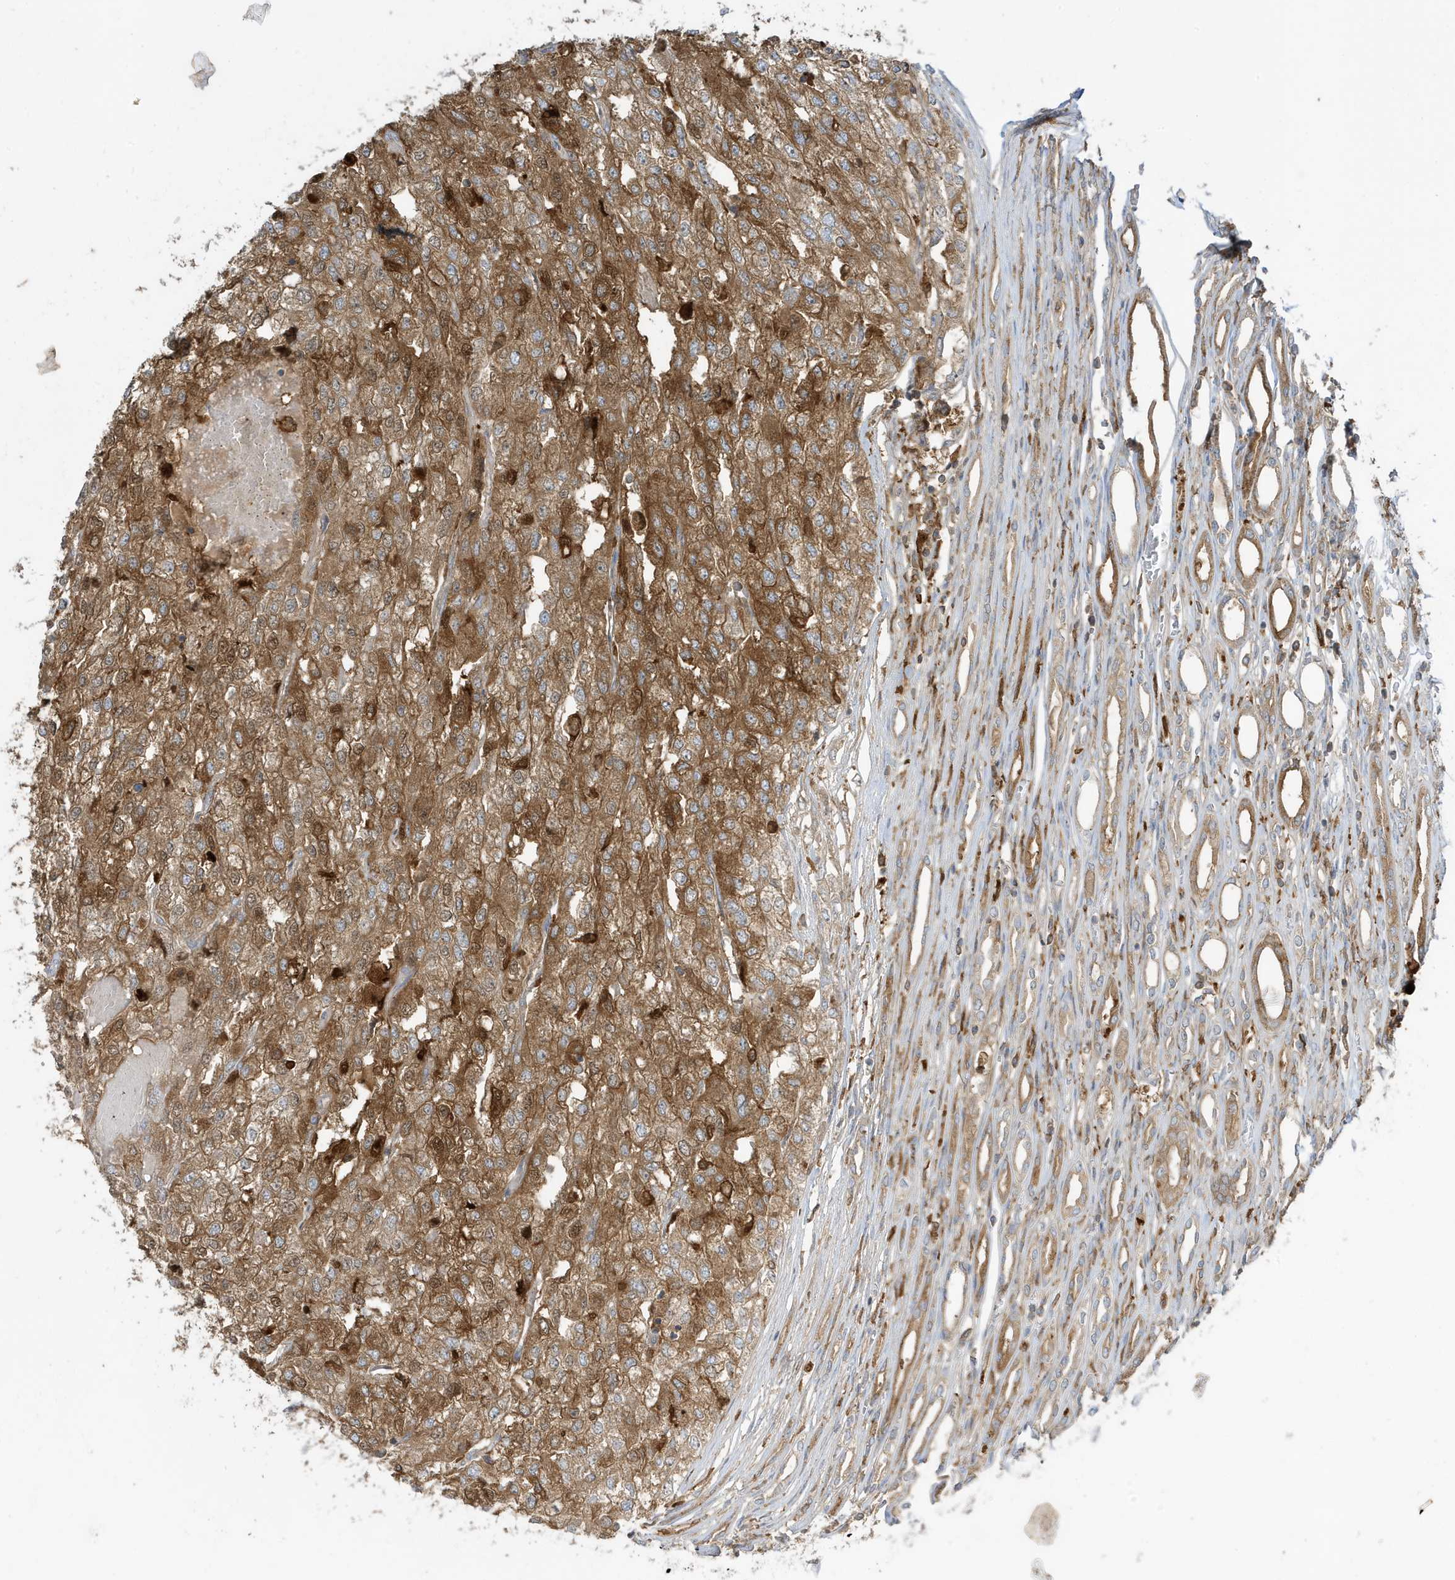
{"staining": {"intensity": "moderate", "quantity": ">75%", "location": "cytoplasmic/membranous"}, "tissue": "renal cancer", "cell_type": "Tumor cells", "image_type": "cancer", "snomed": [{"axis": "morphology", "description": "Adenocarcinoma, NOS"}, {"axis": "topography", "description": "Kidney"}], "caption": "Renal cancer (adenocarcinoma) stained for a protein demonstrates moderate cytoplasmic/membranous positivity in tumor cells.", "gene": "ABTB1", "patient": {"sex": "female", "age": 54}}